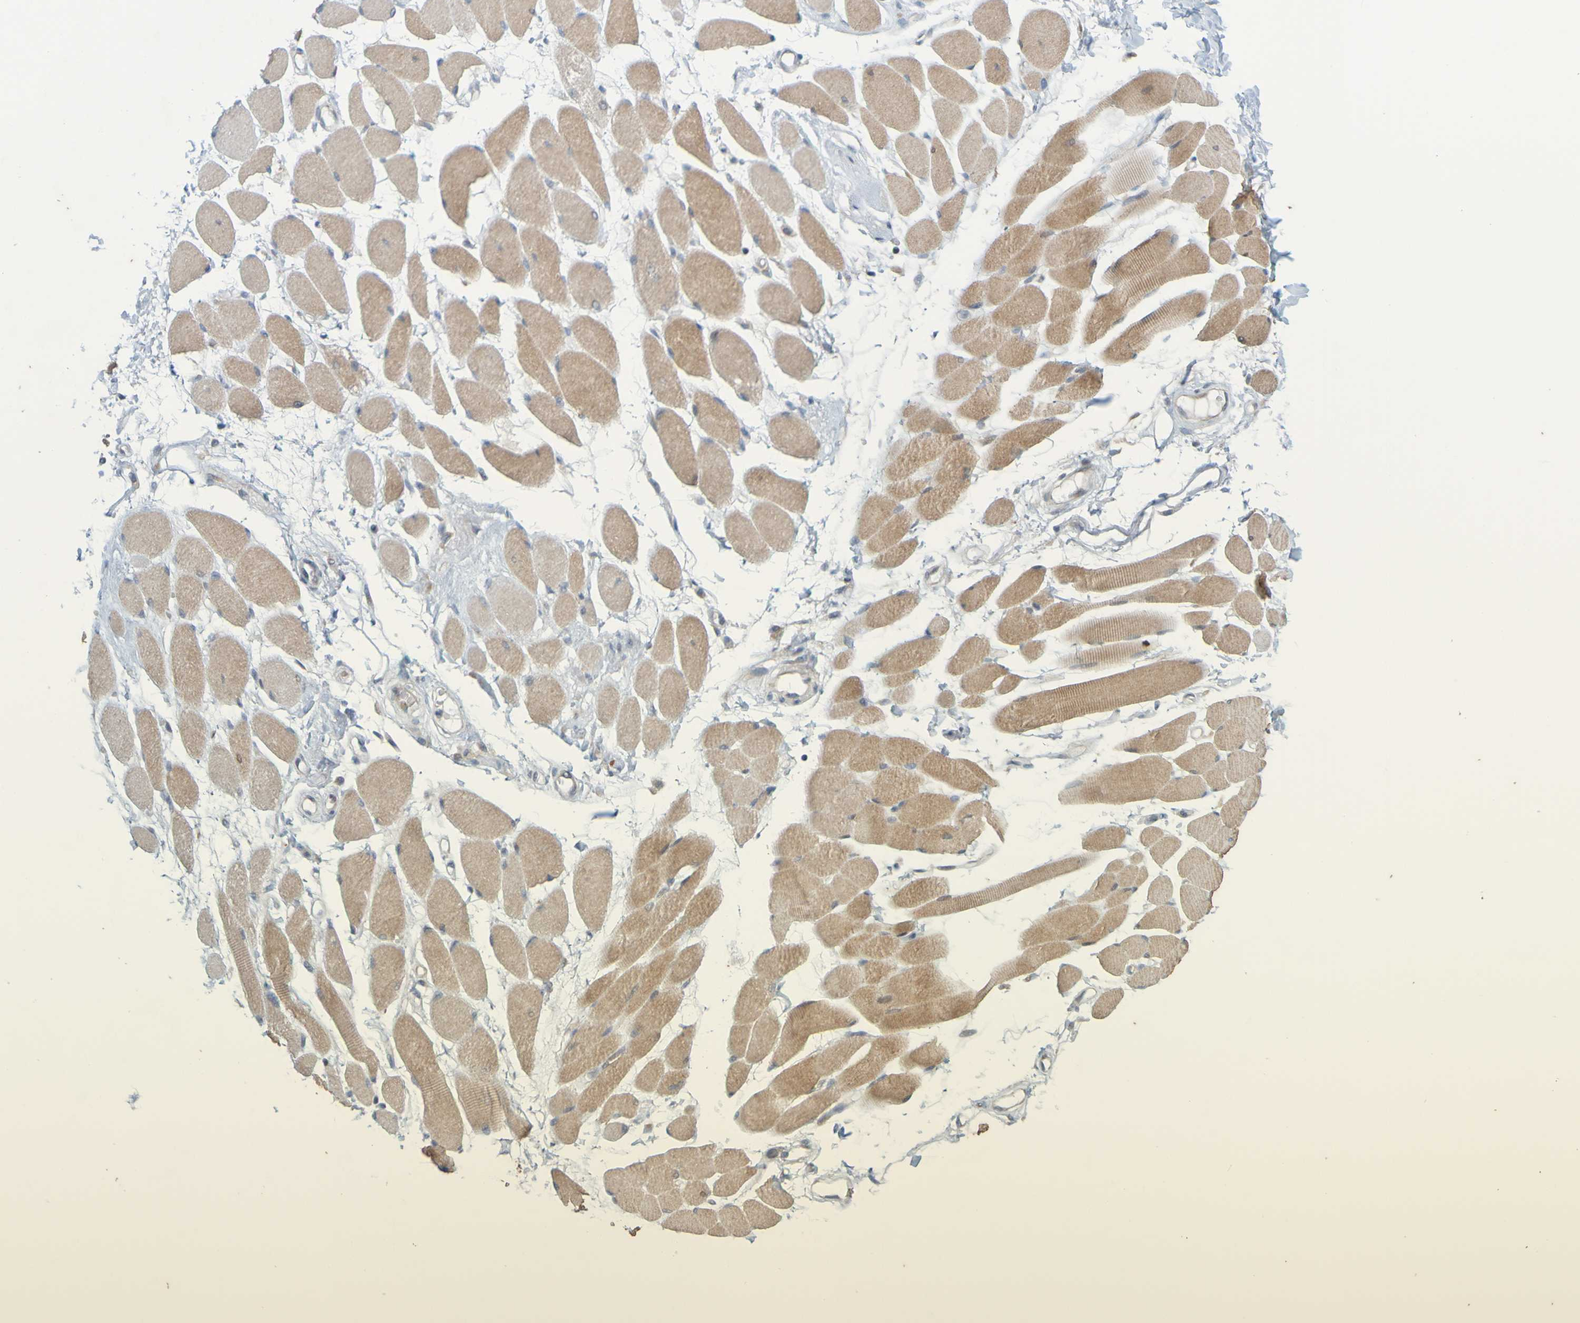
{"staining": {"intensity": "moderate", "quantity": "25%-75%", "location": "cytoplasmic/membranous"}, "tissue": "skeletal muscle", "cell_type": "Myocytes", "image_type": "normal", "snomed": [{"axis": "morphology", "description": "Normal tissue, NOS"}, {"axis": "topography", "description": "Skeletal muscle"}, {"axis": "topography", "description": "Peripheral nerve tissue"}], "caption": "Myocytes show moderate cytoplasmic/membranous positivity in approximately 25%-75% of cells in unremarkable skeletal muscle. (IHC, brightfield microscopy, high magnification).", "gene": "MOGS", "patient": {"sex": "female", "age": 84}}